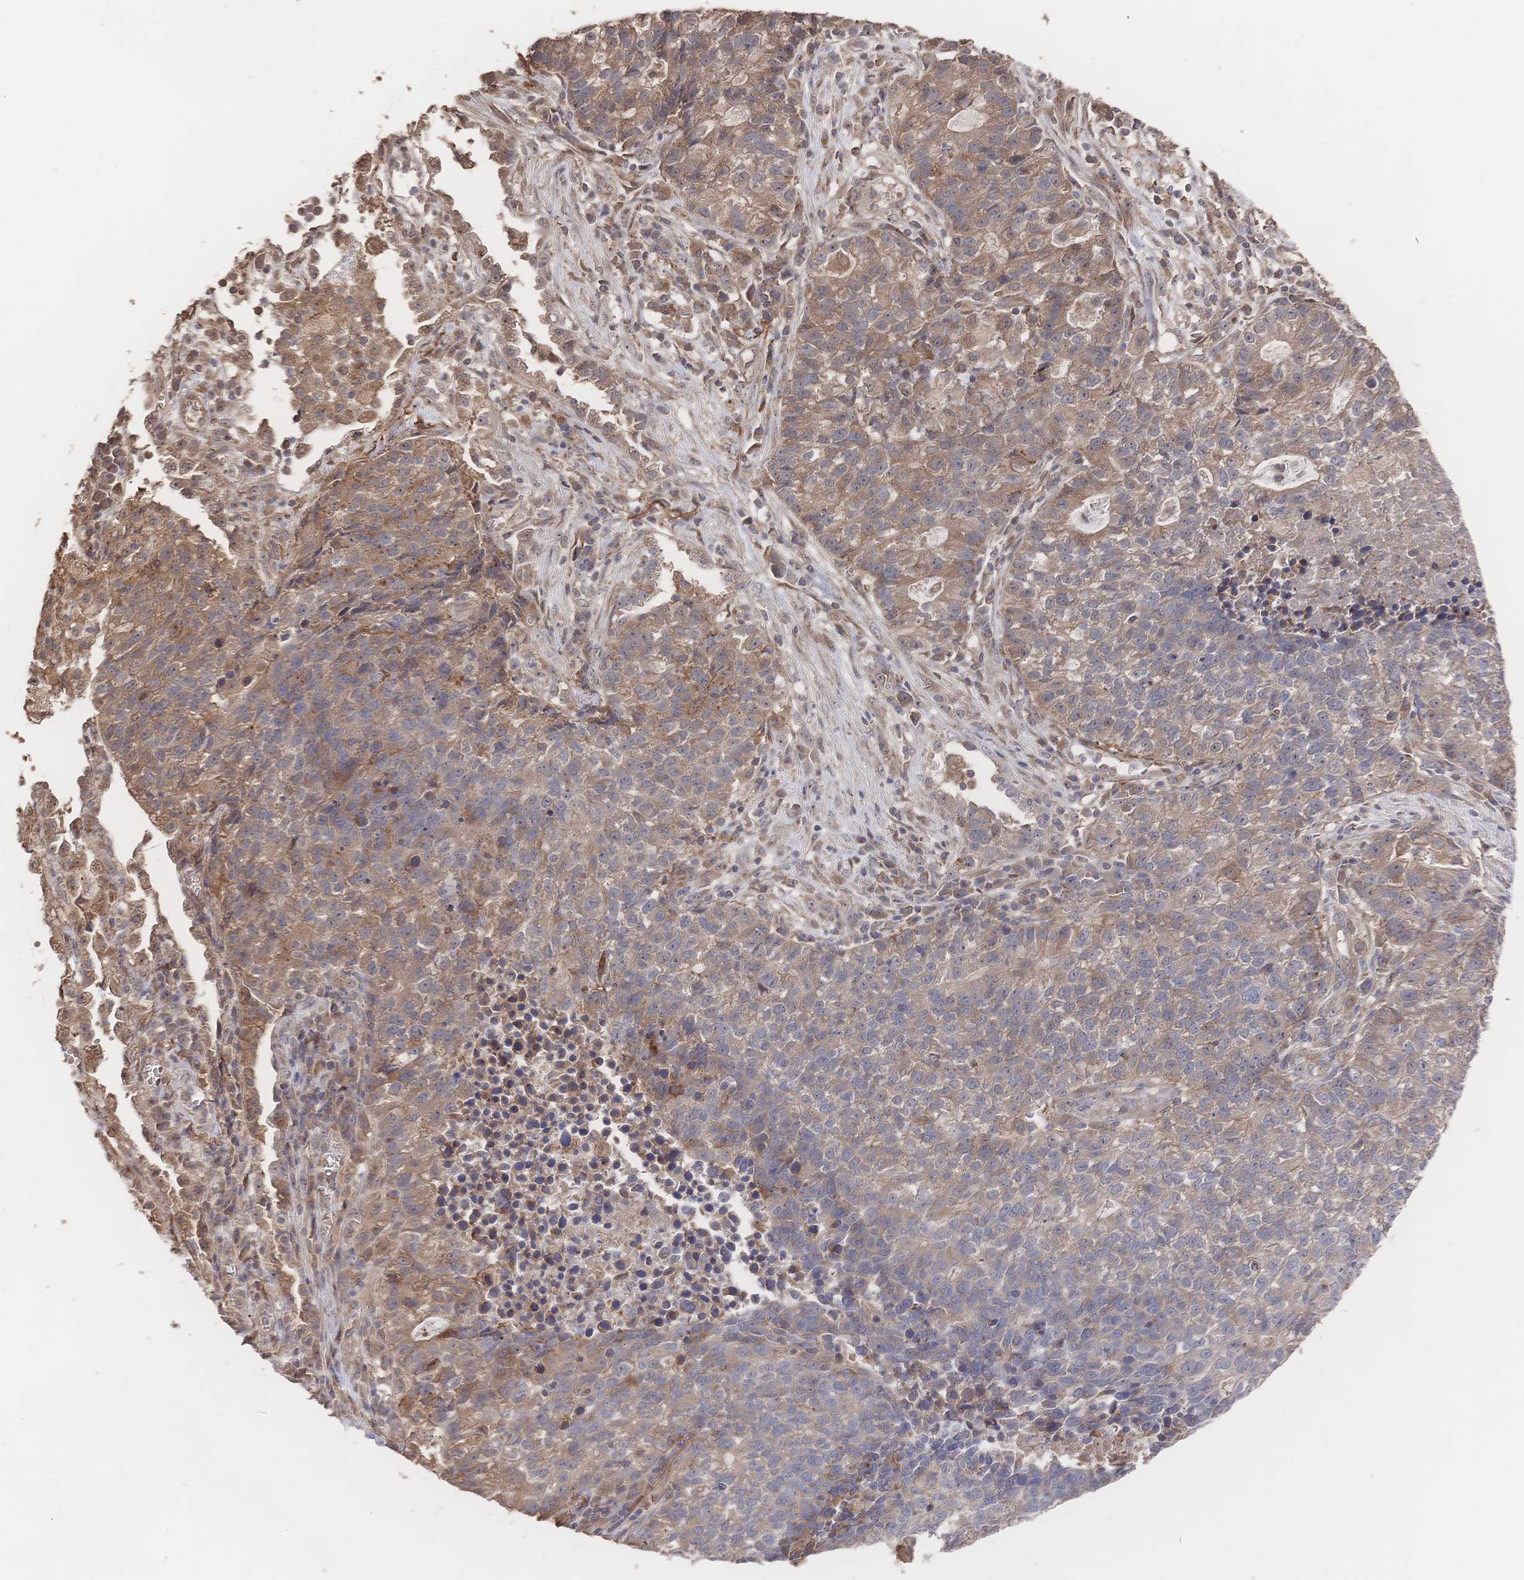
{"staining": {"intensity": "weak", "quantity": "25%-75%", "location": "cytoplasmic/membranous"}, "tissue": "lung cancer", "cell_type": "Tumor cells", "image_type": "cancer", "snomed": [{"axis": "morphology", "description": "Adenocarcinoma, NOS"}, {"axis": "topography", "description": "Lung"}], "caption": "Protein expression analysis of human lung adenocarcinoma reveals weak cytoplasmic/membranous positivity in about 25%-75% of tumor cells. The staining was performed using DAB (3,3'-diaminobenzidine), with brown indicating positive protein expression. Nuclei are stained blue with hematoxylin.", "gene": "DNAJA4", "patient": {"sex": "male", "age": 57}}